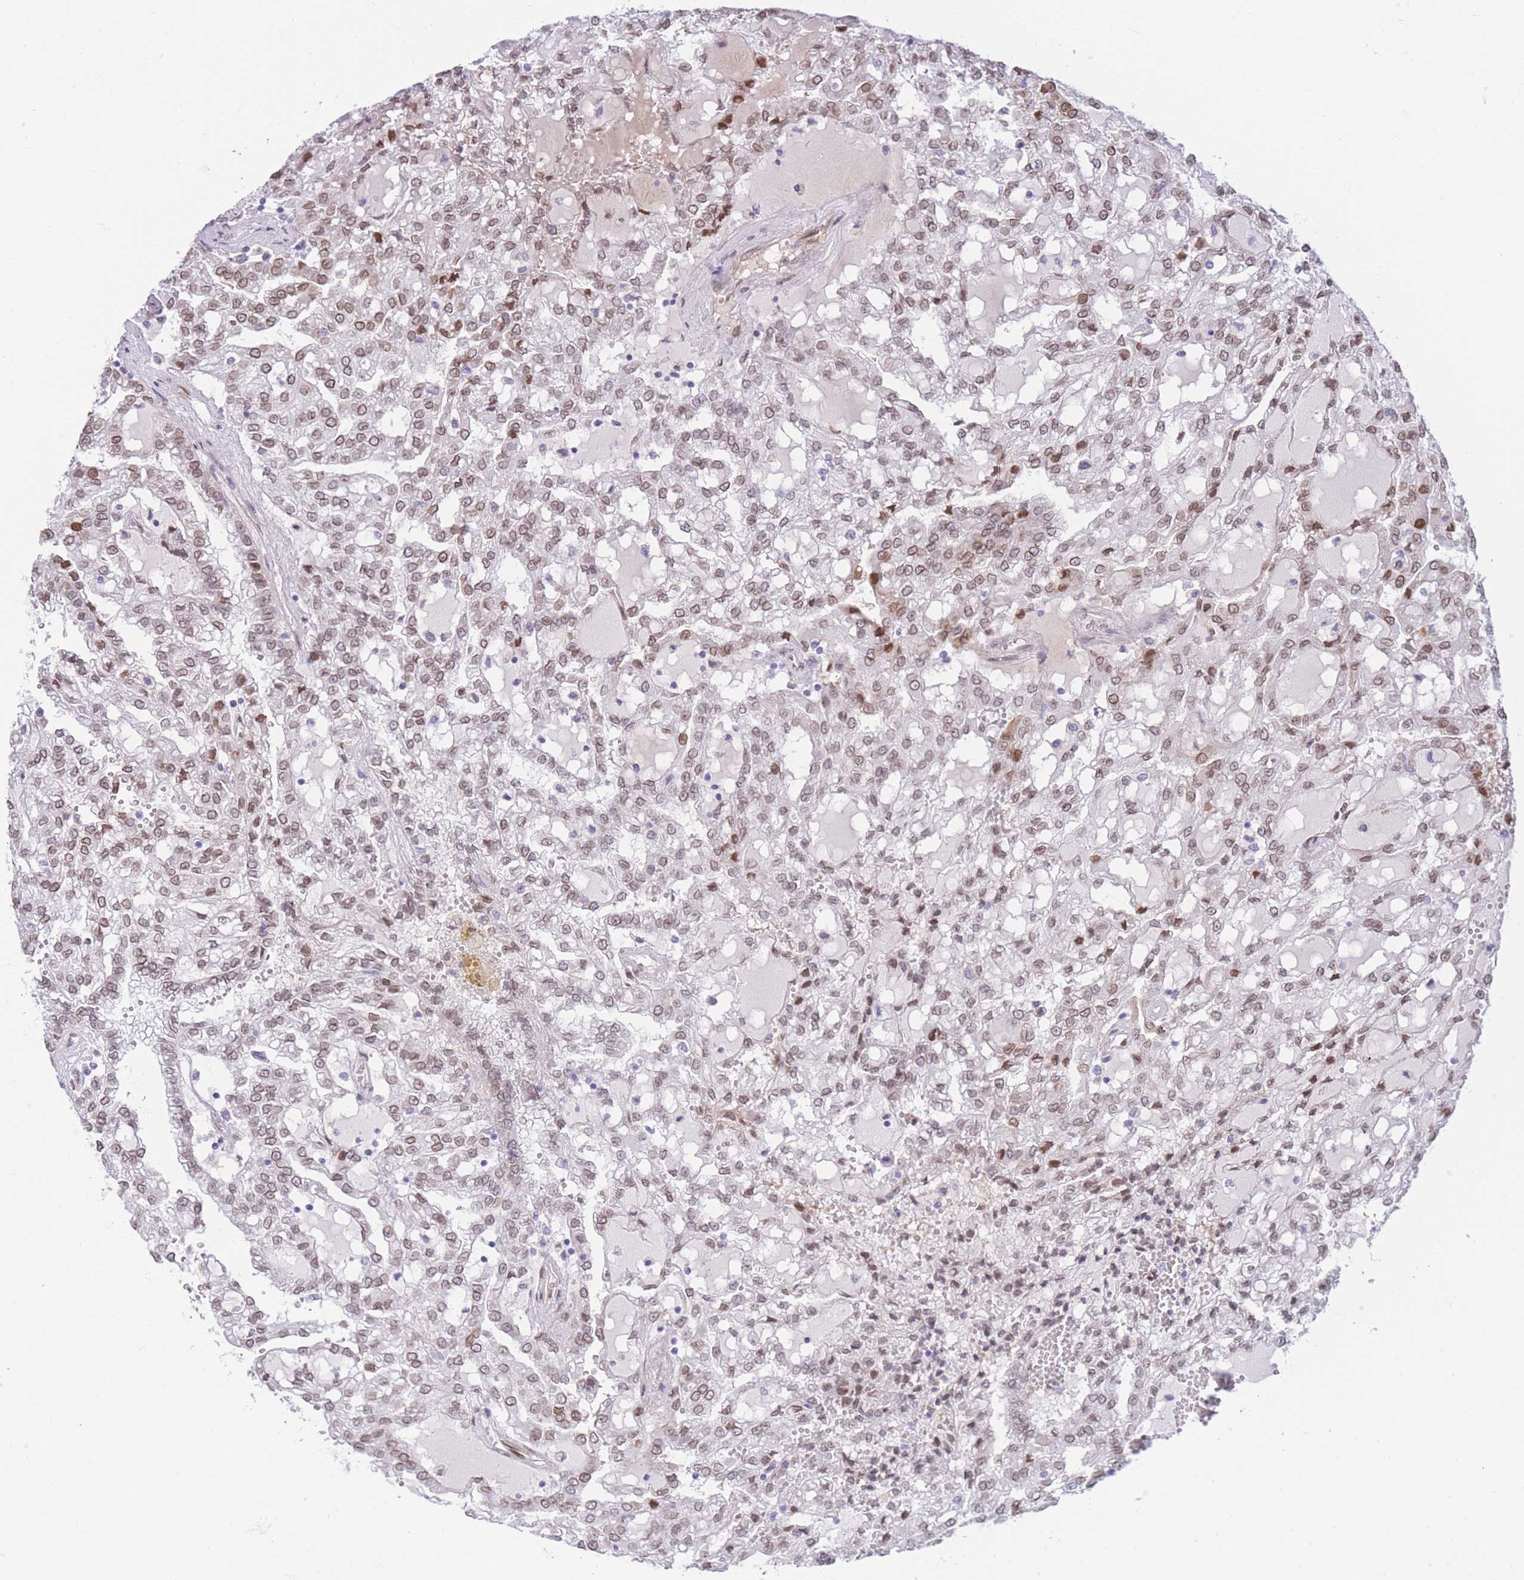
{"staining": {"intensity": "moderate", "quantity": ">75%", "location": "nuclear"}, "tissue": "renal cancer", "cell_type": "Tumor cells", "image_type": "cancer", "snomed": [{"axis": "morphology", "description": "Adenocarcinoma, NOS"}, {"axis": "topography", "description": "Kidney"}], "caption": "Protein analysis of renal cancer (adenocarcinoma) tissue exhibits moderate nuclear expression in approximately >75% of tumor cells. The staining was performed using DAB, with brown indicating positive protein expression. Nuclei are stained blue with hematoxylin.", "gene": "OR10AD1", "patient": {"sex": "male", "age": 63}}